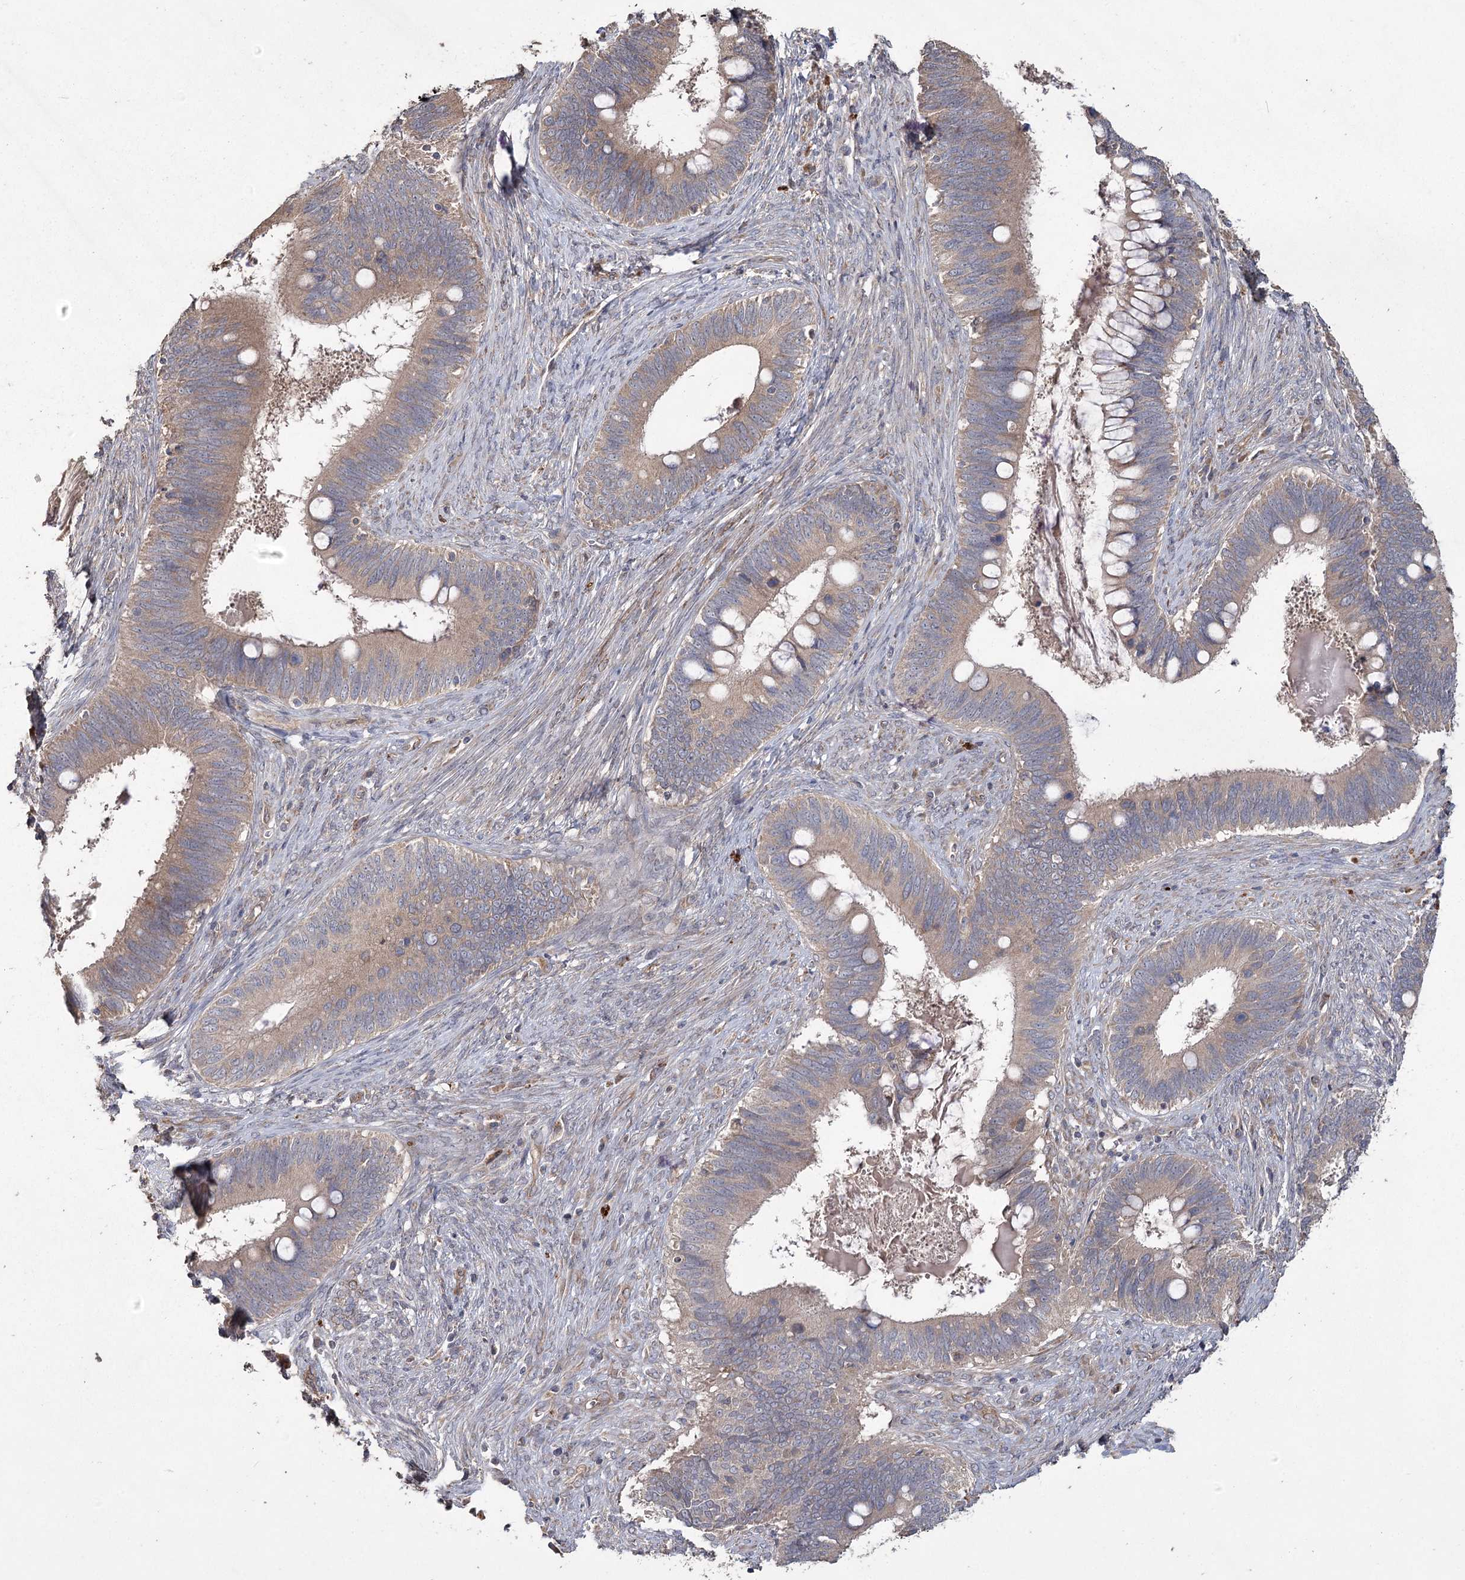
{"staining": {"intensity": "weak", "quantity": ">75%", "location": "cytoplasmic/membranous"}, "tissue": "cervical cancer", "cell_type": "Tumor cells", "image_type": "cancer", "snomed": [{"axis": "morphology", "description": "Adenocarcinoma, NOS"}, {"axis": "topography", "description": "Cervix"}], "caption": "Immunohistochemistry staining of adenocarcinoma (cervical), which shows low levels of weak cytoplasmic/membranous expression in approximately >75% of tumor cells indicating weak cytoplasmic/membranous protein staining. The staining was performed using DAB (brown) for protein detection and nuclei were counterstained in hematoxylin (blue).", "gene": "RIN2", "patient": {"sex": "female", "age": 42}}